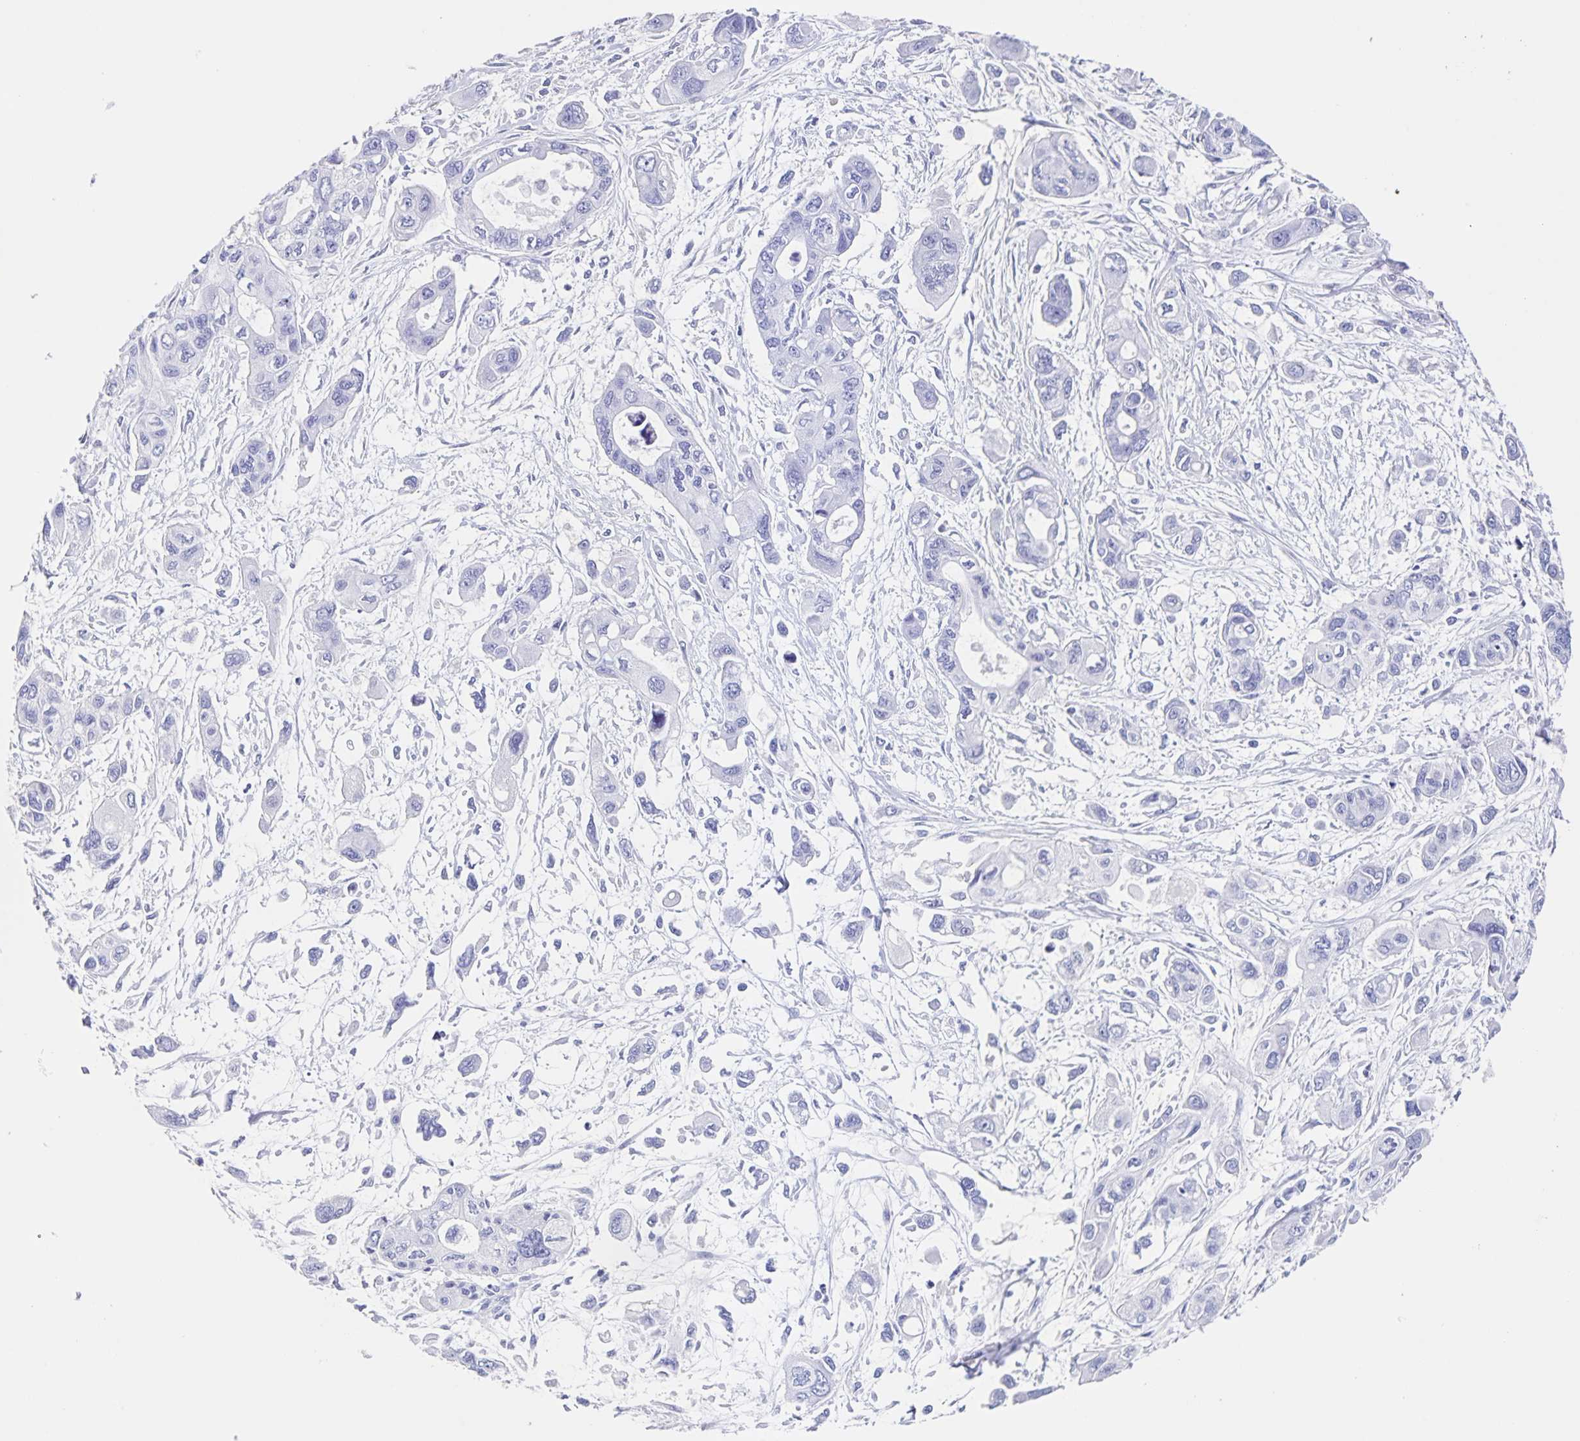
{"staining": {"intensity": "negative", "quantity": "none", "location": "none"}, "tissue": "pancreatic cancer", "cell_type": "Tumor cells", "image_type": "cancer", "snomed": [{"axis": "morphology", "description": "Adenocarcinoma, NOS"}, {"axis": "topography", "description": "Pancreas"}], "caption": "High magnification brightfield microscopy of pancreatic cancer (adenocarcinoma) stained with DAB (3,3'-diaminobenzidine) (brown) and counterstained with hematoxylin (blue): tumor cells show no significant positivity. Nuclei are stained in blue.", "gene": "C12orf56", "patient": {"sex": "female", "age": 47}}